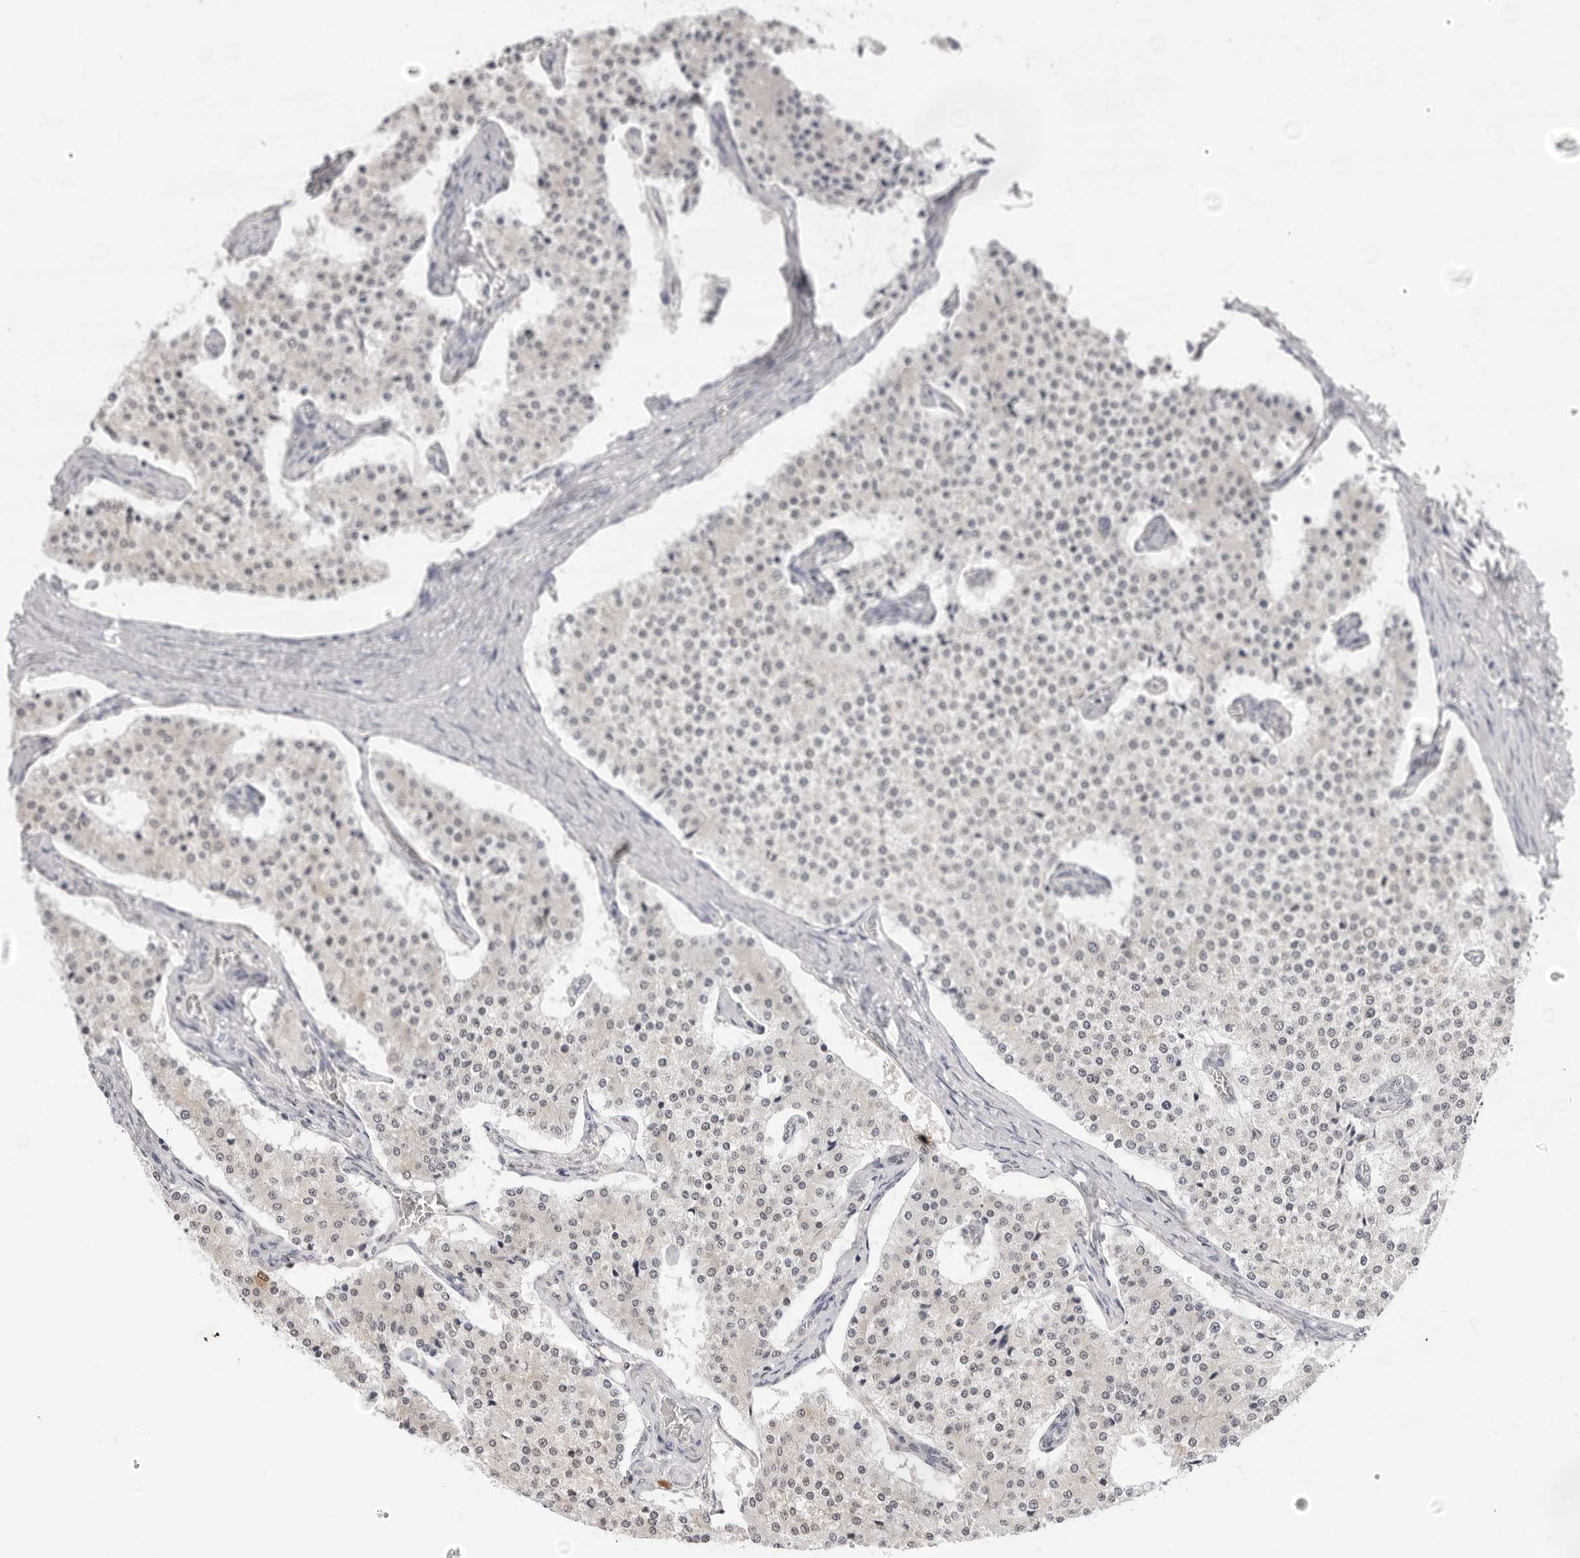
{"staining": {"intensity": "negative", "quantity": "none", "location": "none"}, "tissue": "carcinoid", "cell_type": "Tumor cells", "image_type": "cancer", "snomed": [{"axis": "morphology", "description": "Carcinoid, malignant, NOS"}, {"axis": "topography", "description": "Colon"}], "caption": "Tumor cells show no significant protein positivity in carcinoid.", "gene": "FDPS", "patient": {"sex": "female", "age": 52}}